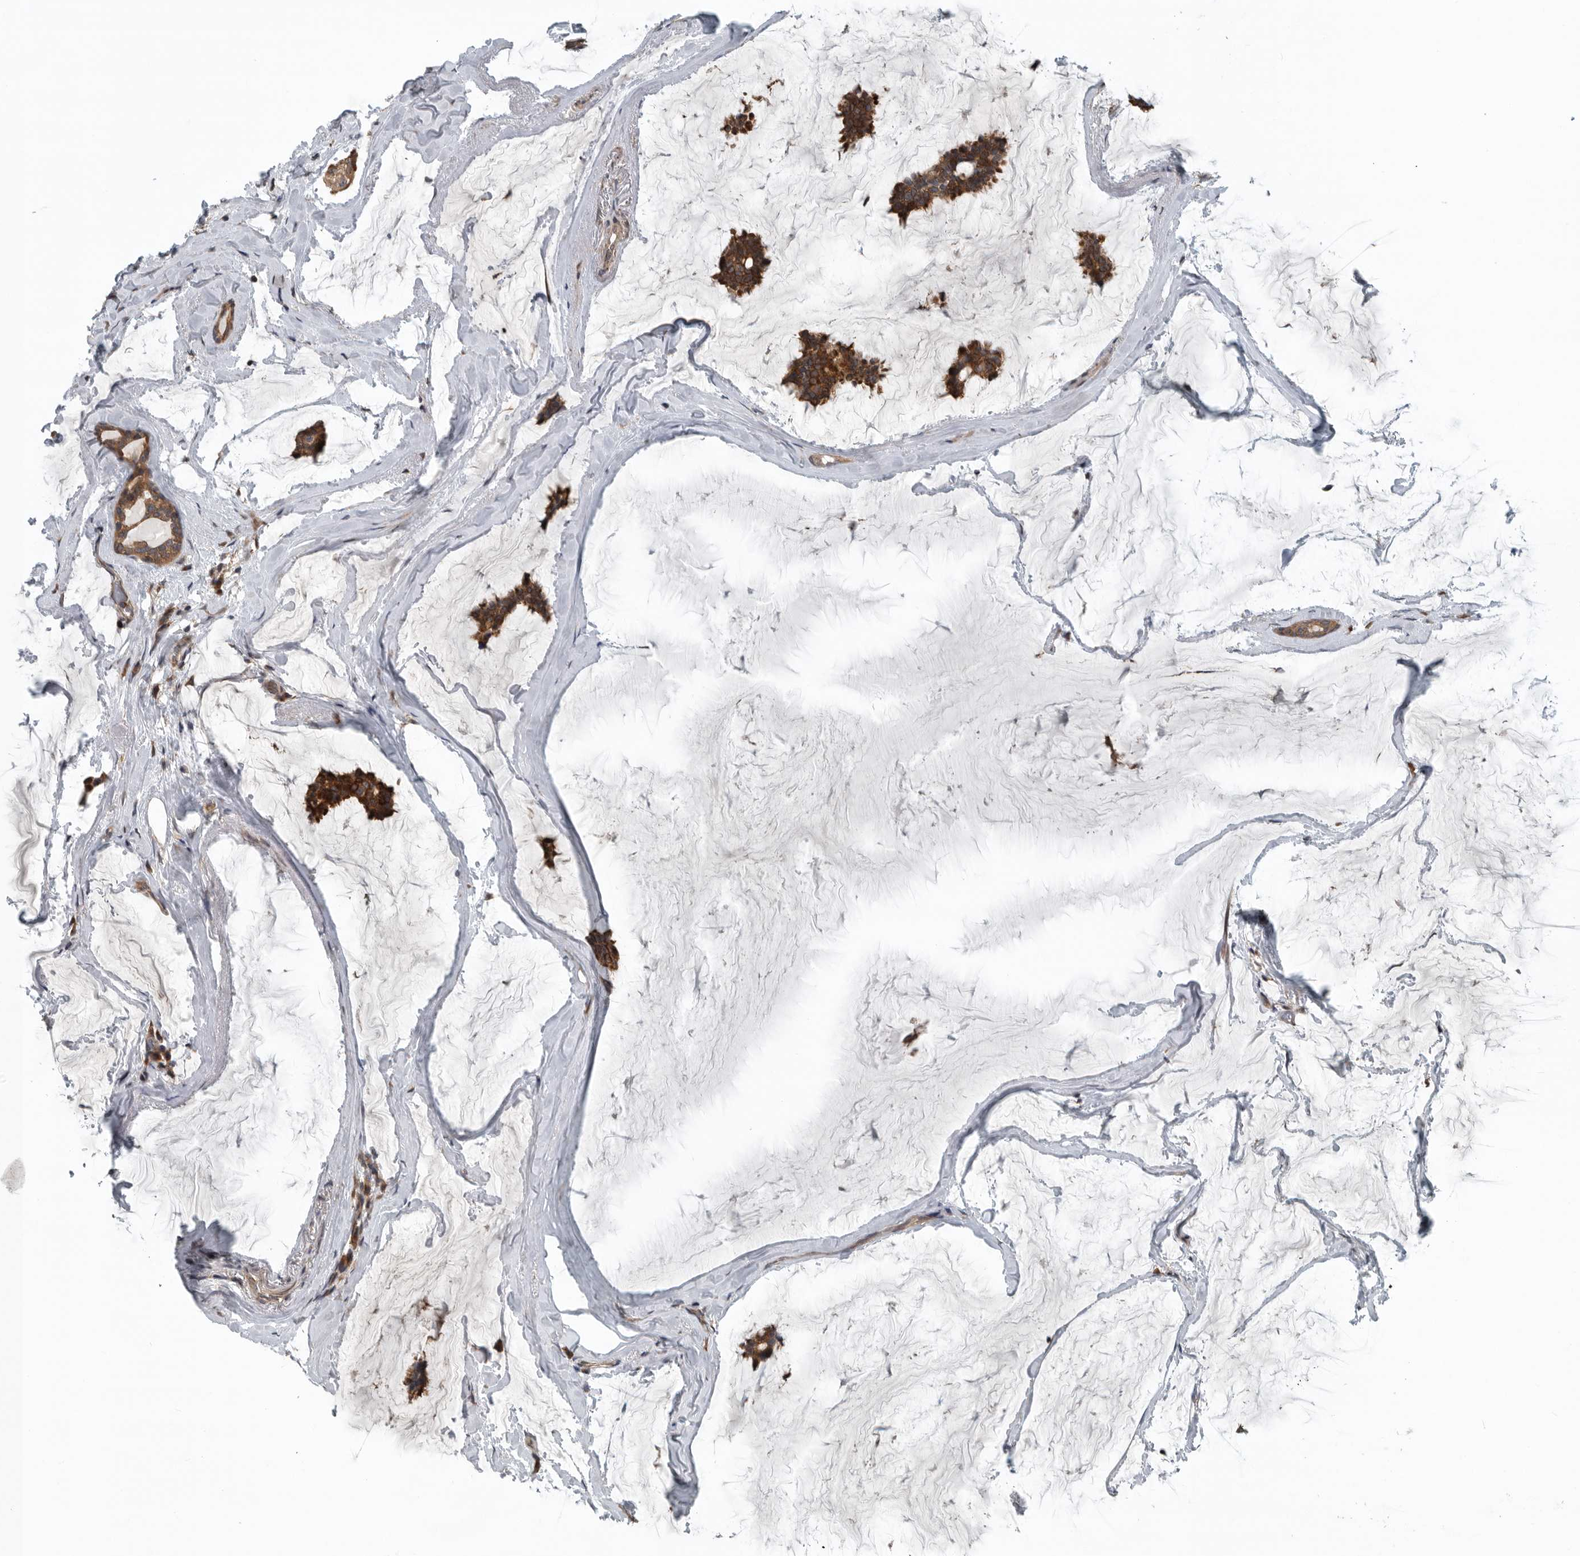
{"staining": {"intensity": "moderate", "quantity": ">75%", "location": "cytoplasmic/membranous"}, "tissue": "breast cancer", "cell_type": "Tumor cells", "image_type": "cancer", "snomed": [{"axis": "morphology", "description": "Duct carcinoma"}, {"axis": "topography", "description": "Breast"}], "caption": "The micrograph shows staining of breast cancer, revealing moderate cytoplasmic/membranous protein staining (brown color) within tumor cells.", "gene": "AMFR", "patient": {"sex": "female", "age": 93}}